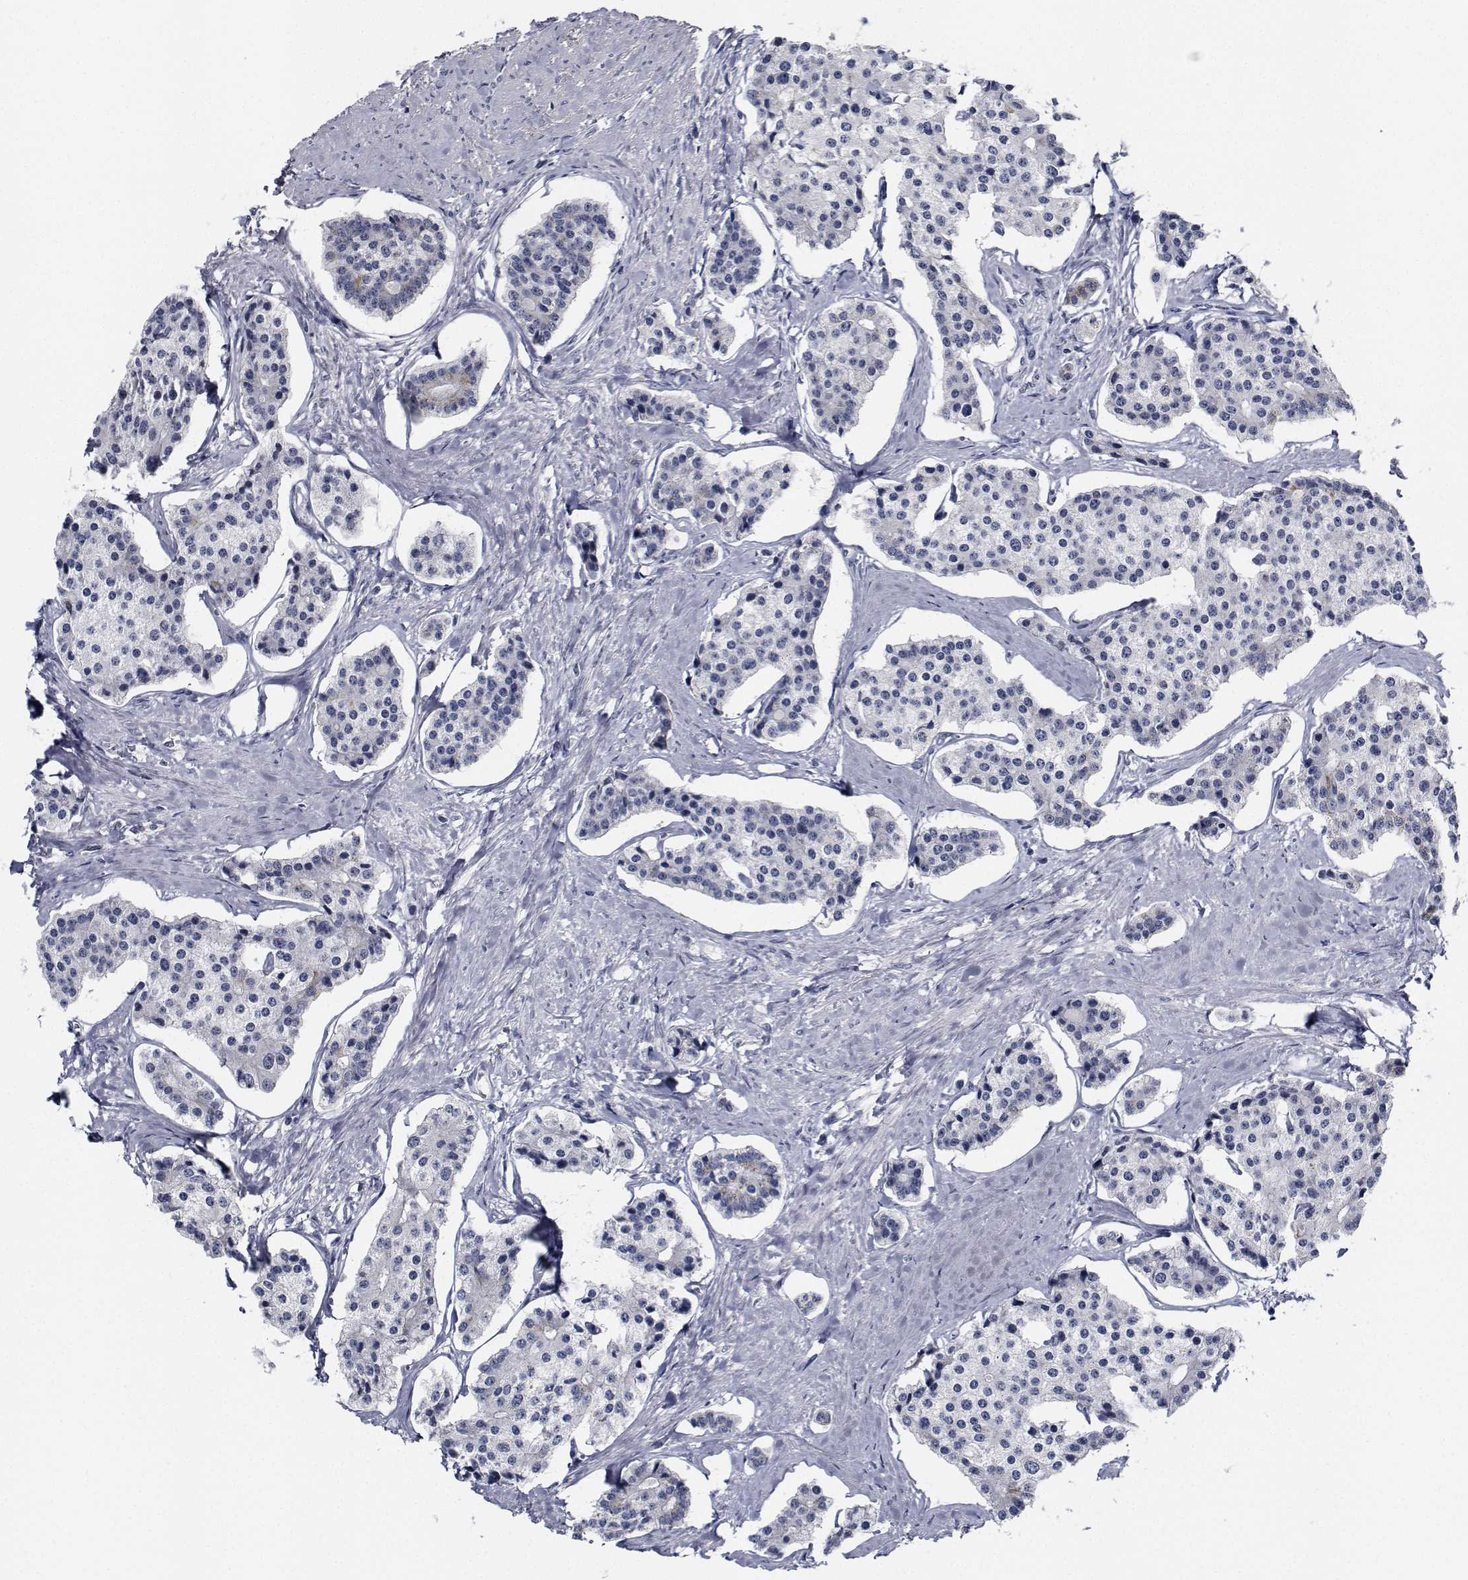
{"staining": {"intensity": "negative", "quantity": "none", "location": "none"}, "tissue": "carcinoid", "cell_type": "Tumor cells", "image_type": "cancer", "snomed": [{"axis": "morphology", "description": "Carcinoid, malignant, NOS"}, {"axis": "topography", "description": "Small intestine"}], "caption": "A histopathology image of human carcinoid (malignant) is negative for staining in tumor cells.", "gene": "NVL", "patient": {"sex": "female", "age": 65}}